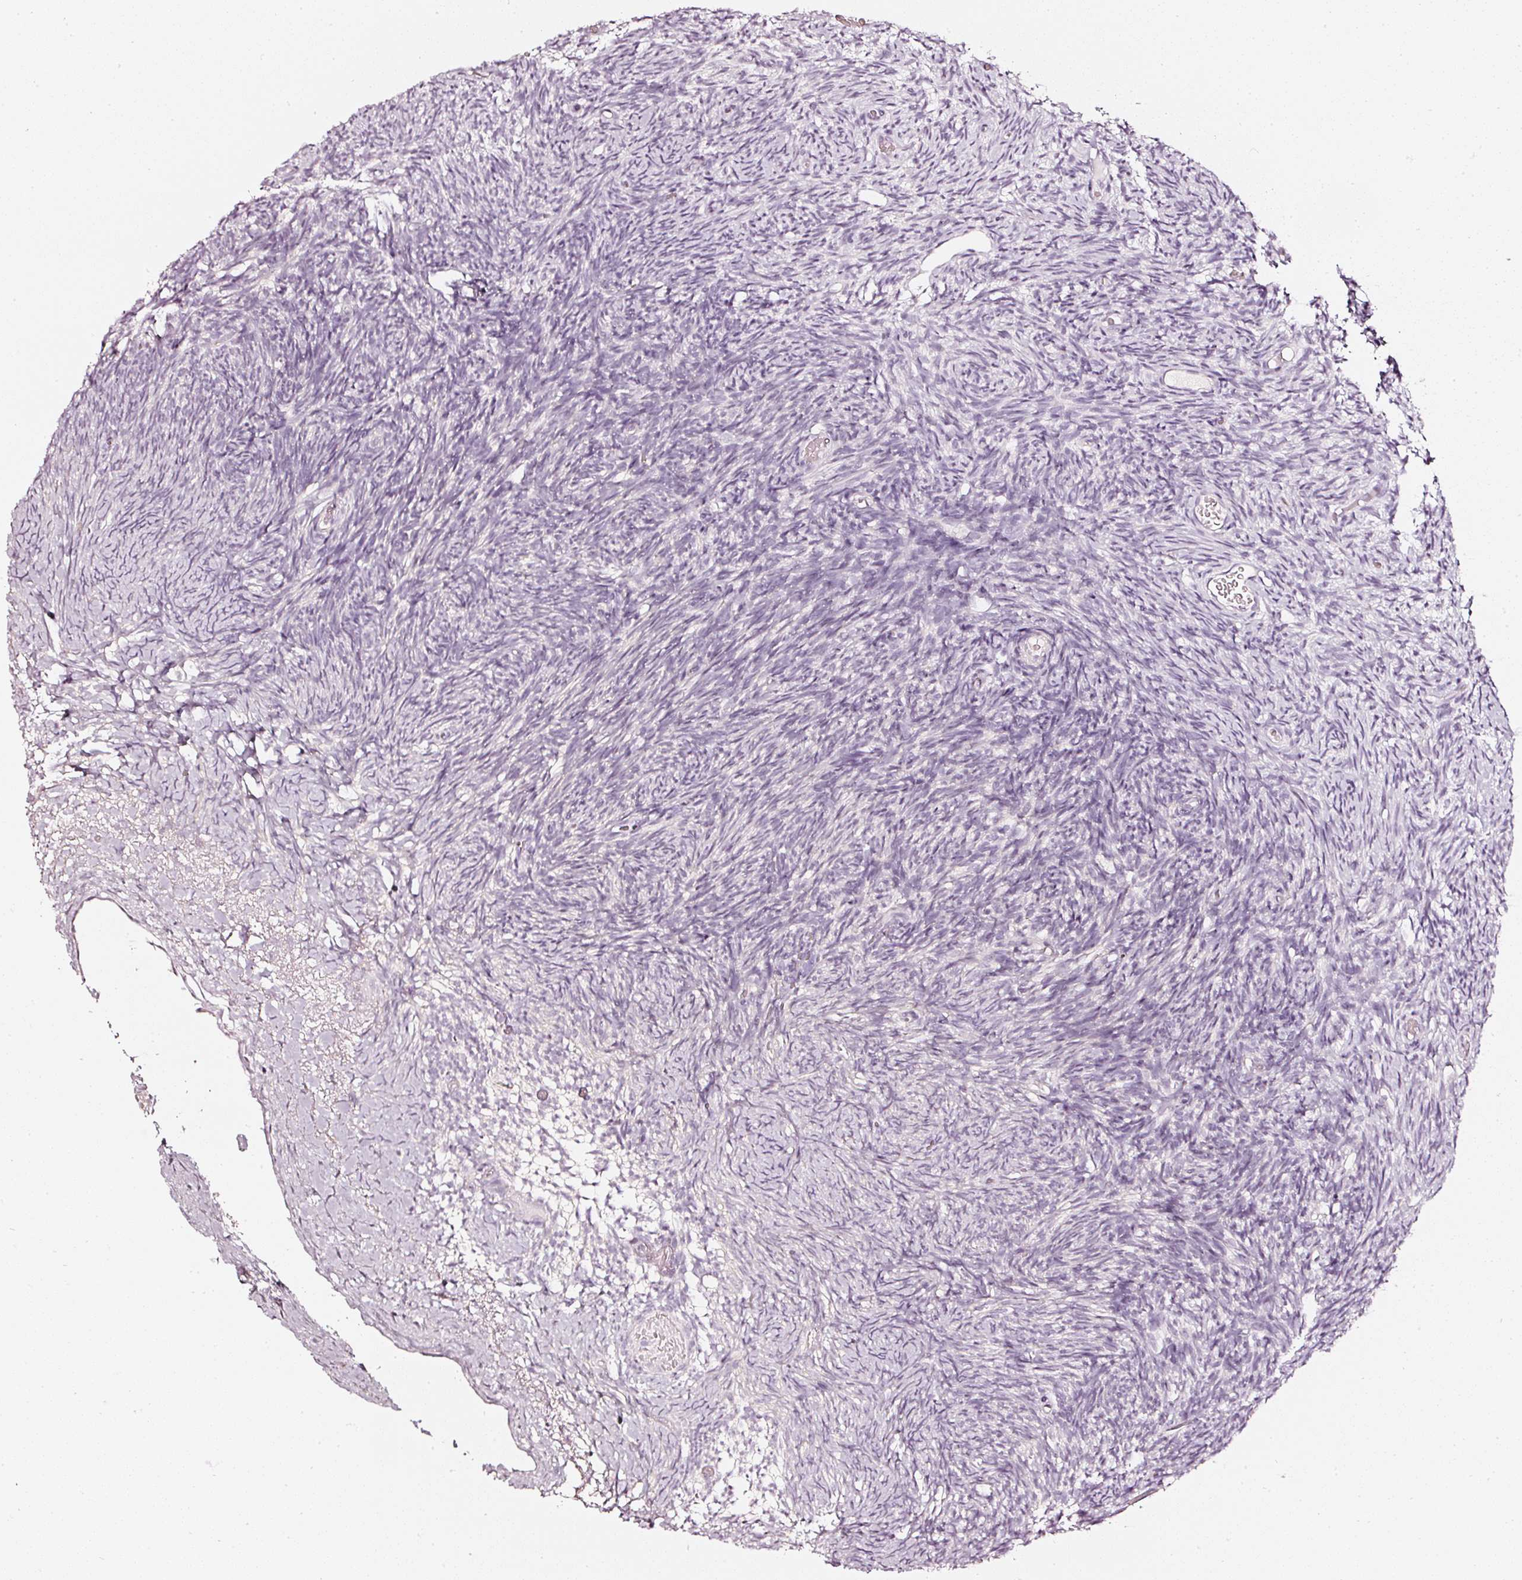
{"staining": {"intensity": "negative", "quantity": "none", "location": "none"}, "tissue": "ovary", "cell_type": "Ovarian stroma cells", "image_type": "normal", "snomed": [{"axis": "morphology", "description": "Normal tissue, NOS"}, {"axis": "topography", "description": "Ovary"}], "caption": "The histopathology image demonstrates no significant positivity in ovarian stroma cells of ovary. (Brightfield microscopy of DAB immunohistochemistry at high magnification).", "gene": "CNP", "patient": {"sex": "female", "age": 39}}